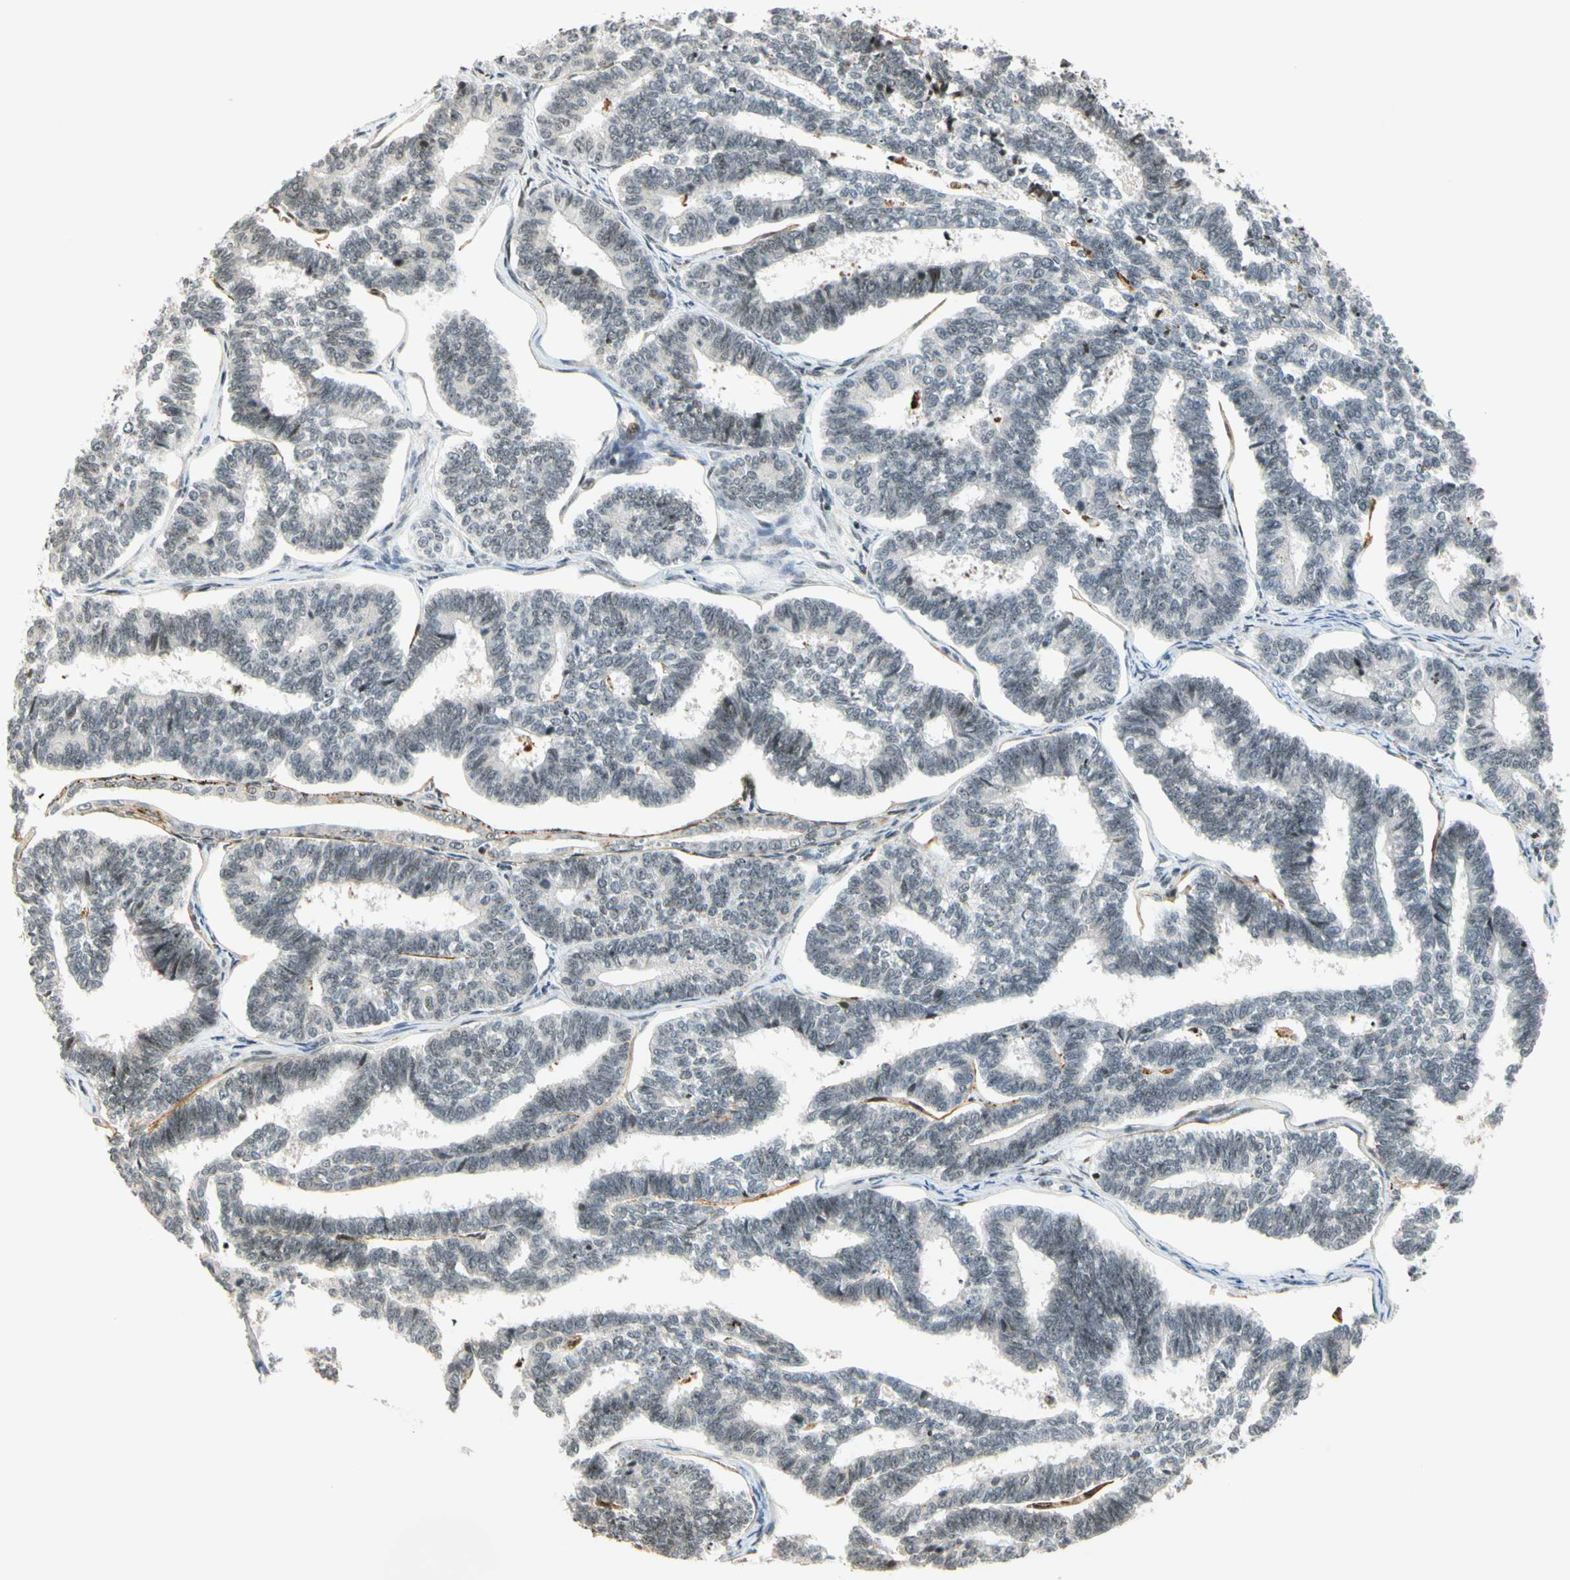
{"staining": {"intensity": "negative", "quantity": "none", "location": "none"}, "tissue": "endometrial cancer", "cell_type": "Tumor cells", "image_type": "cancer", "snomed": [{"axis": "morphology", "description": "Adenocarcinoma, NOS"}, {"axis": "topography", "description": "Endometrium"}], "caption": "This is an immunohistochemistry histopathology image of endometrial adenocarcinoma. There is no expression in tumor cells.", "gene": "CDK7", "patient": {"sex": "female", "age": 70}}